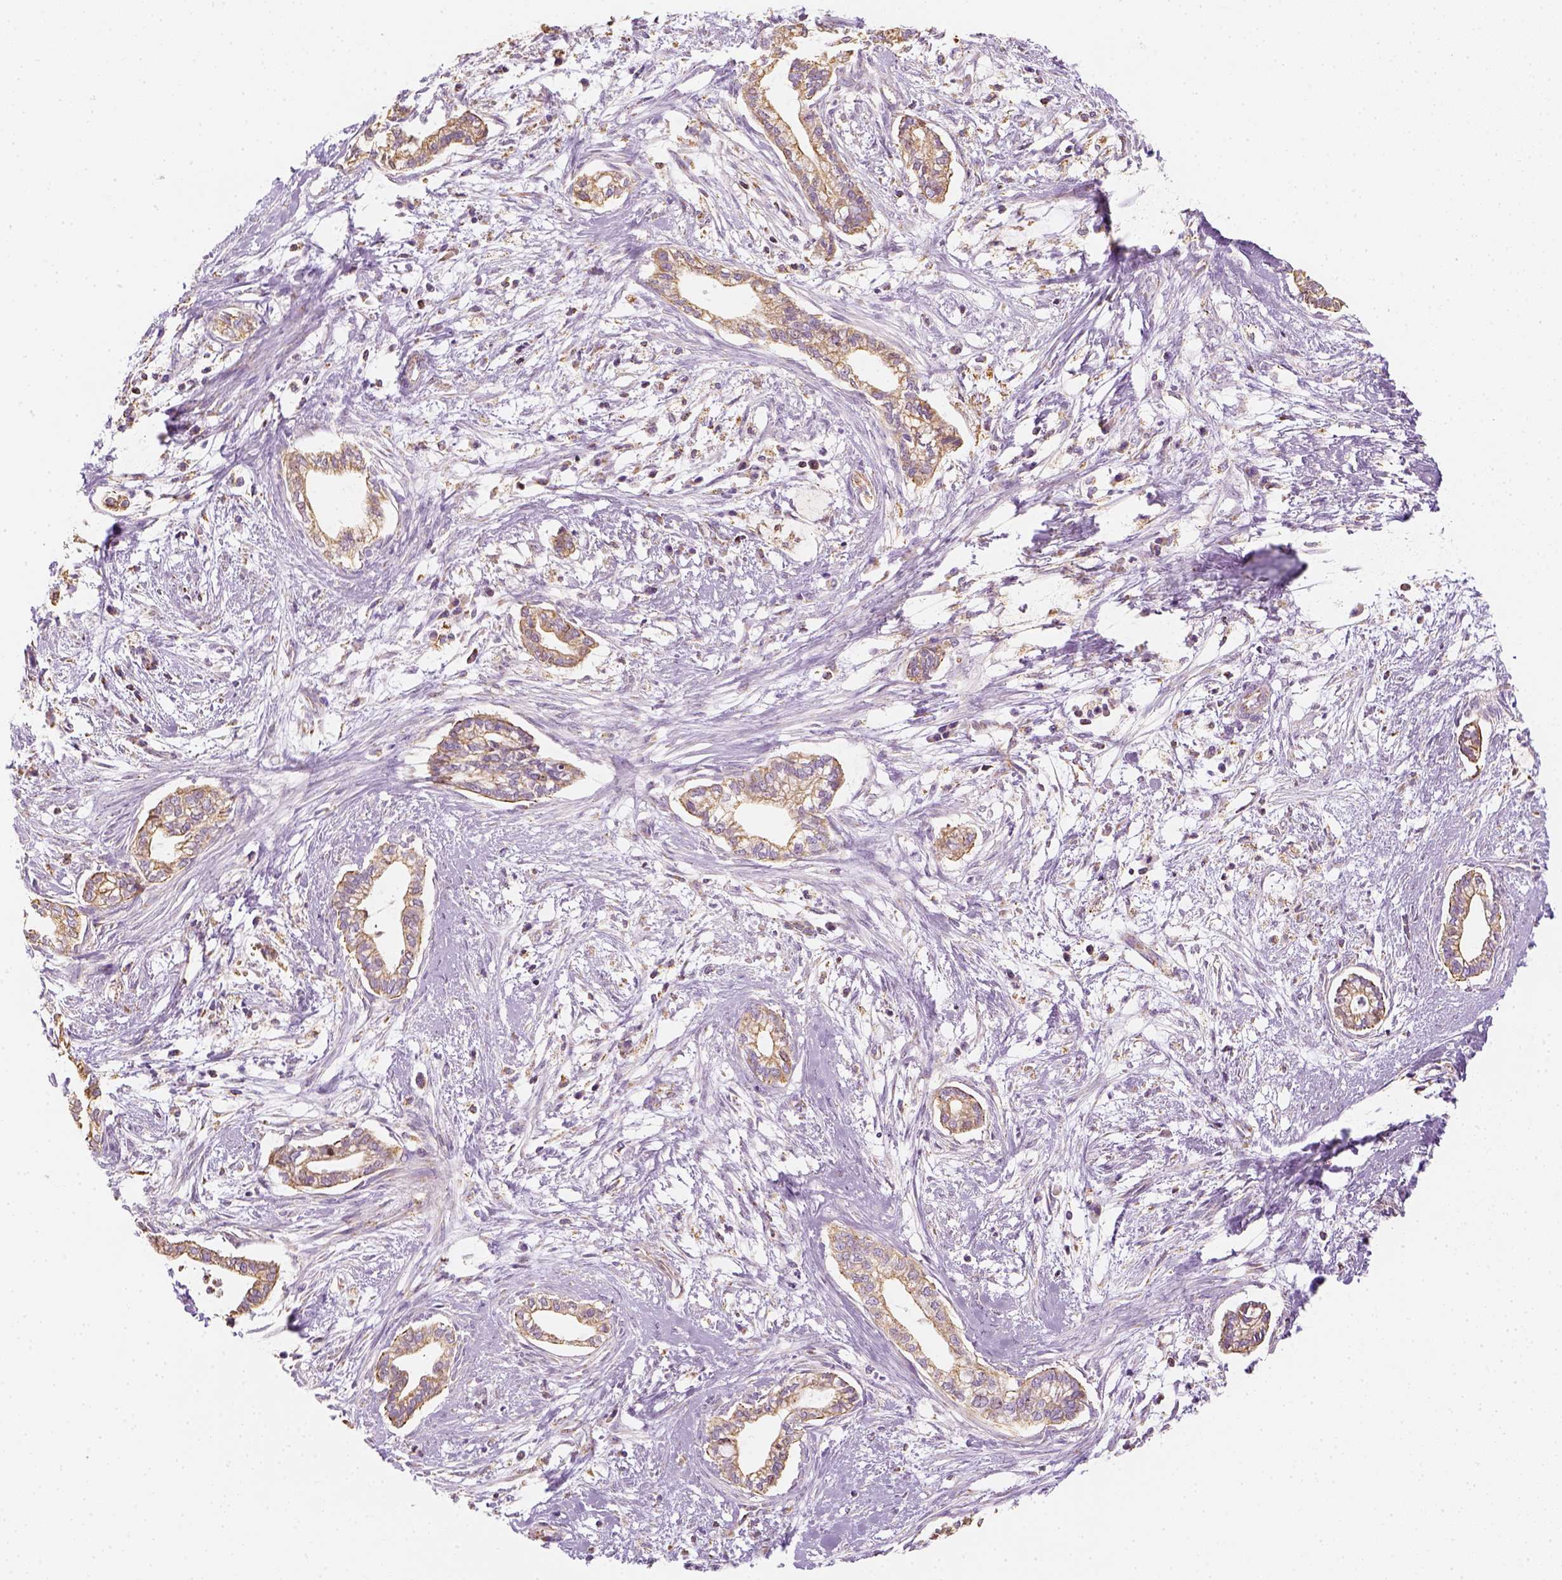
{"staining": {"intensity": "moderate", "quantity": ">75%", "location": "cytoplasmic/membranous"}, "tissue": "cervical cancer", "cell_type": "Tumor cells", "image_type": "cancer", "snomed": [{"axis": "morphology", "description": "Adenocarcinoma, NOS"}, {"axis": "topography", "description": "Cervix"}], "caption": "The micrograph reveals a brown stain indicating the presence of a protein in the cytoplasmic/membranous of tumor cells in cervical adenocarcinoma.", "gene": "LCA5", "patient": {"sex": "female", "age": 62}}